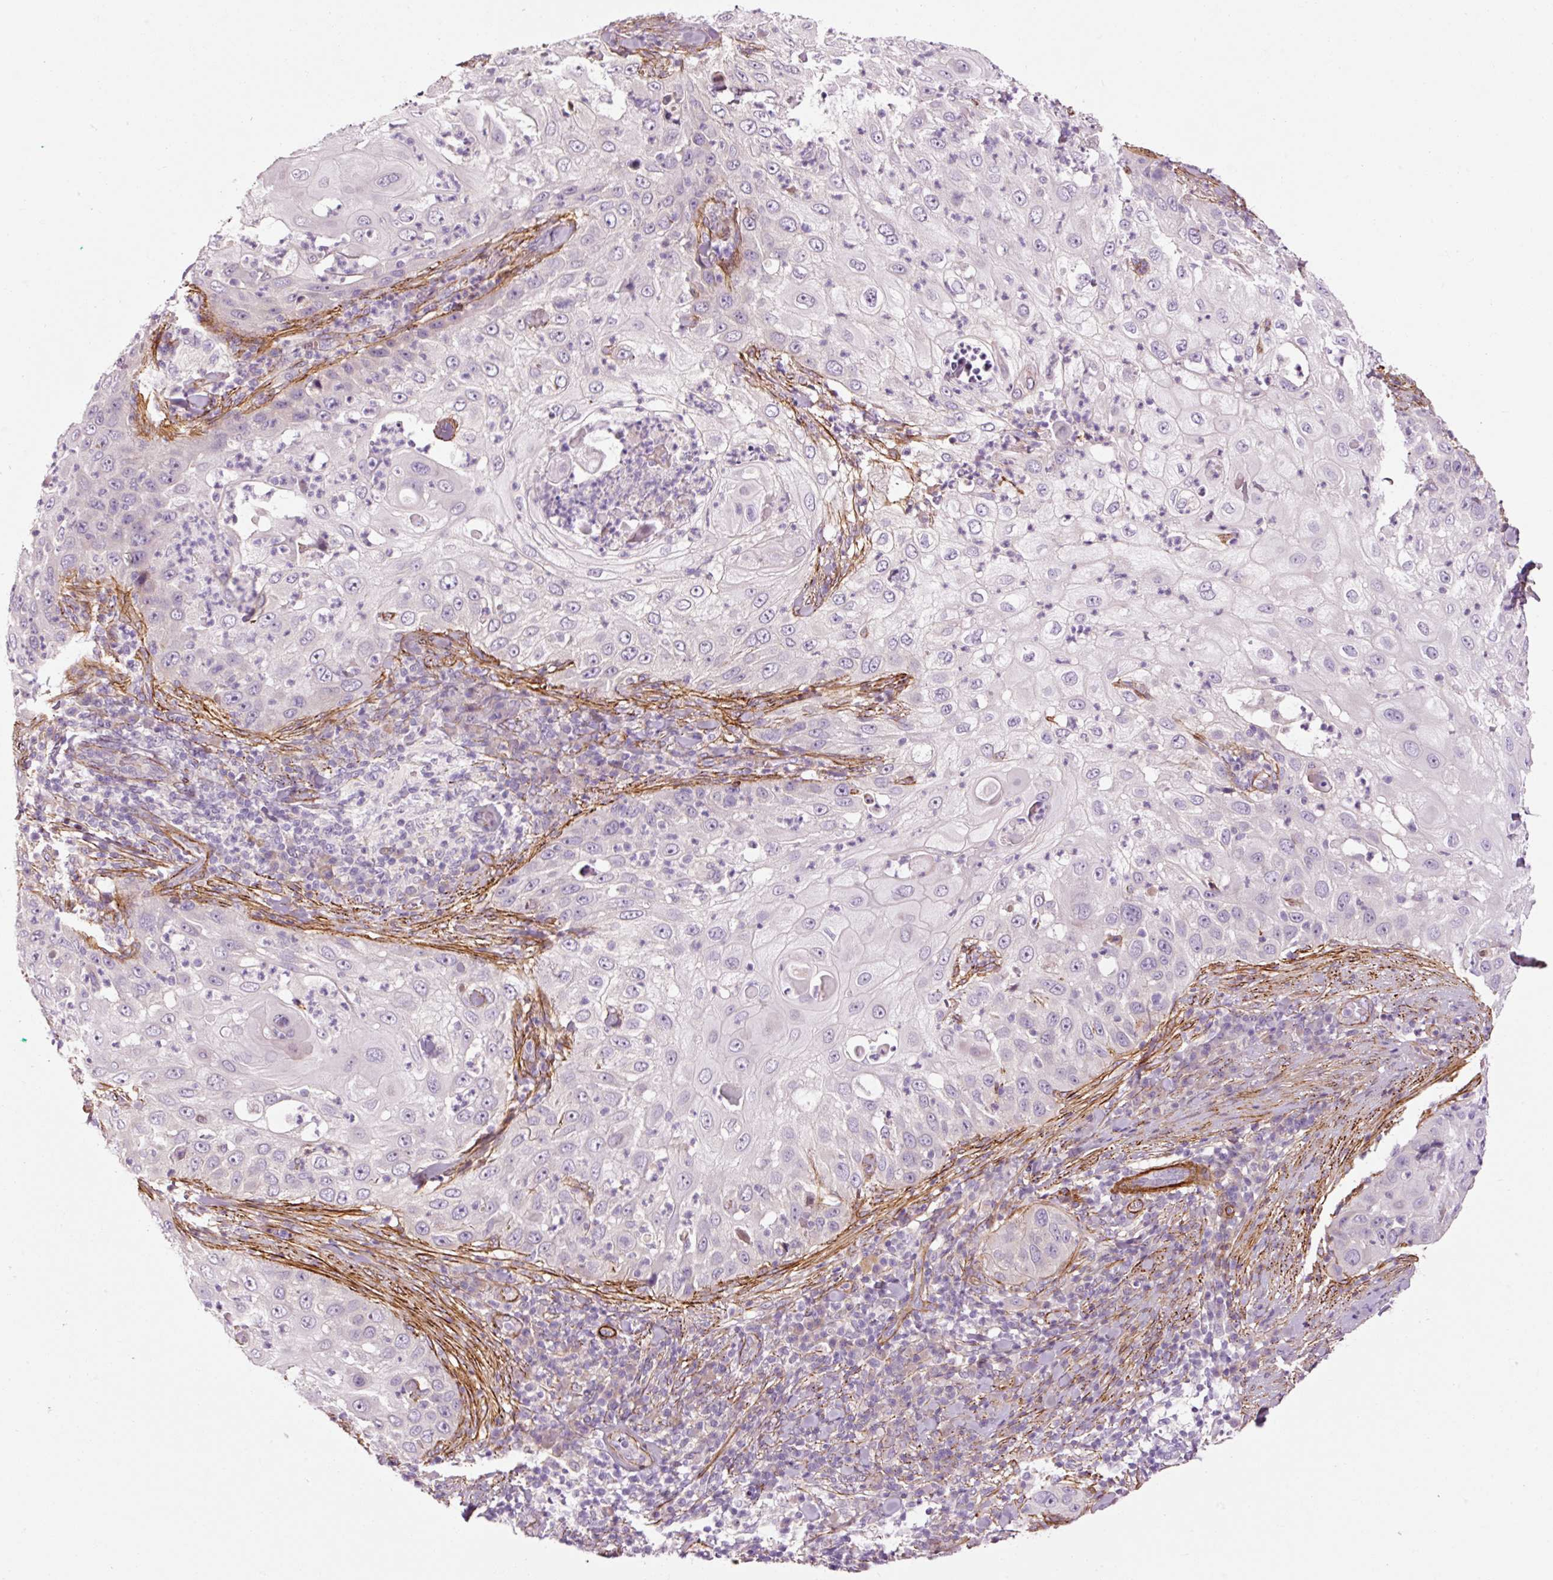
{"staining": {"intensity": "negative", "quantity": "none", "location": "none"}, "tissue": "skin cancer", "cell_type": "Tumor cells", "image_type": "cancer", "snomed": [{"axis": "morphology", "description": "Squamous cell carcinoma, NOS"}, {"axis": "topography", "description": "Skin"}], "caption": "Immunohistochemistry (IHC) of human skin cancer (squamous cell carcinoma) shows no positivity in tumor cells. (Brightfield microscopy of DAB immunohistochemistry at high magnification).", "gene": "ANKRD20A1", "patient": {"sex": "female", "age": 44}}